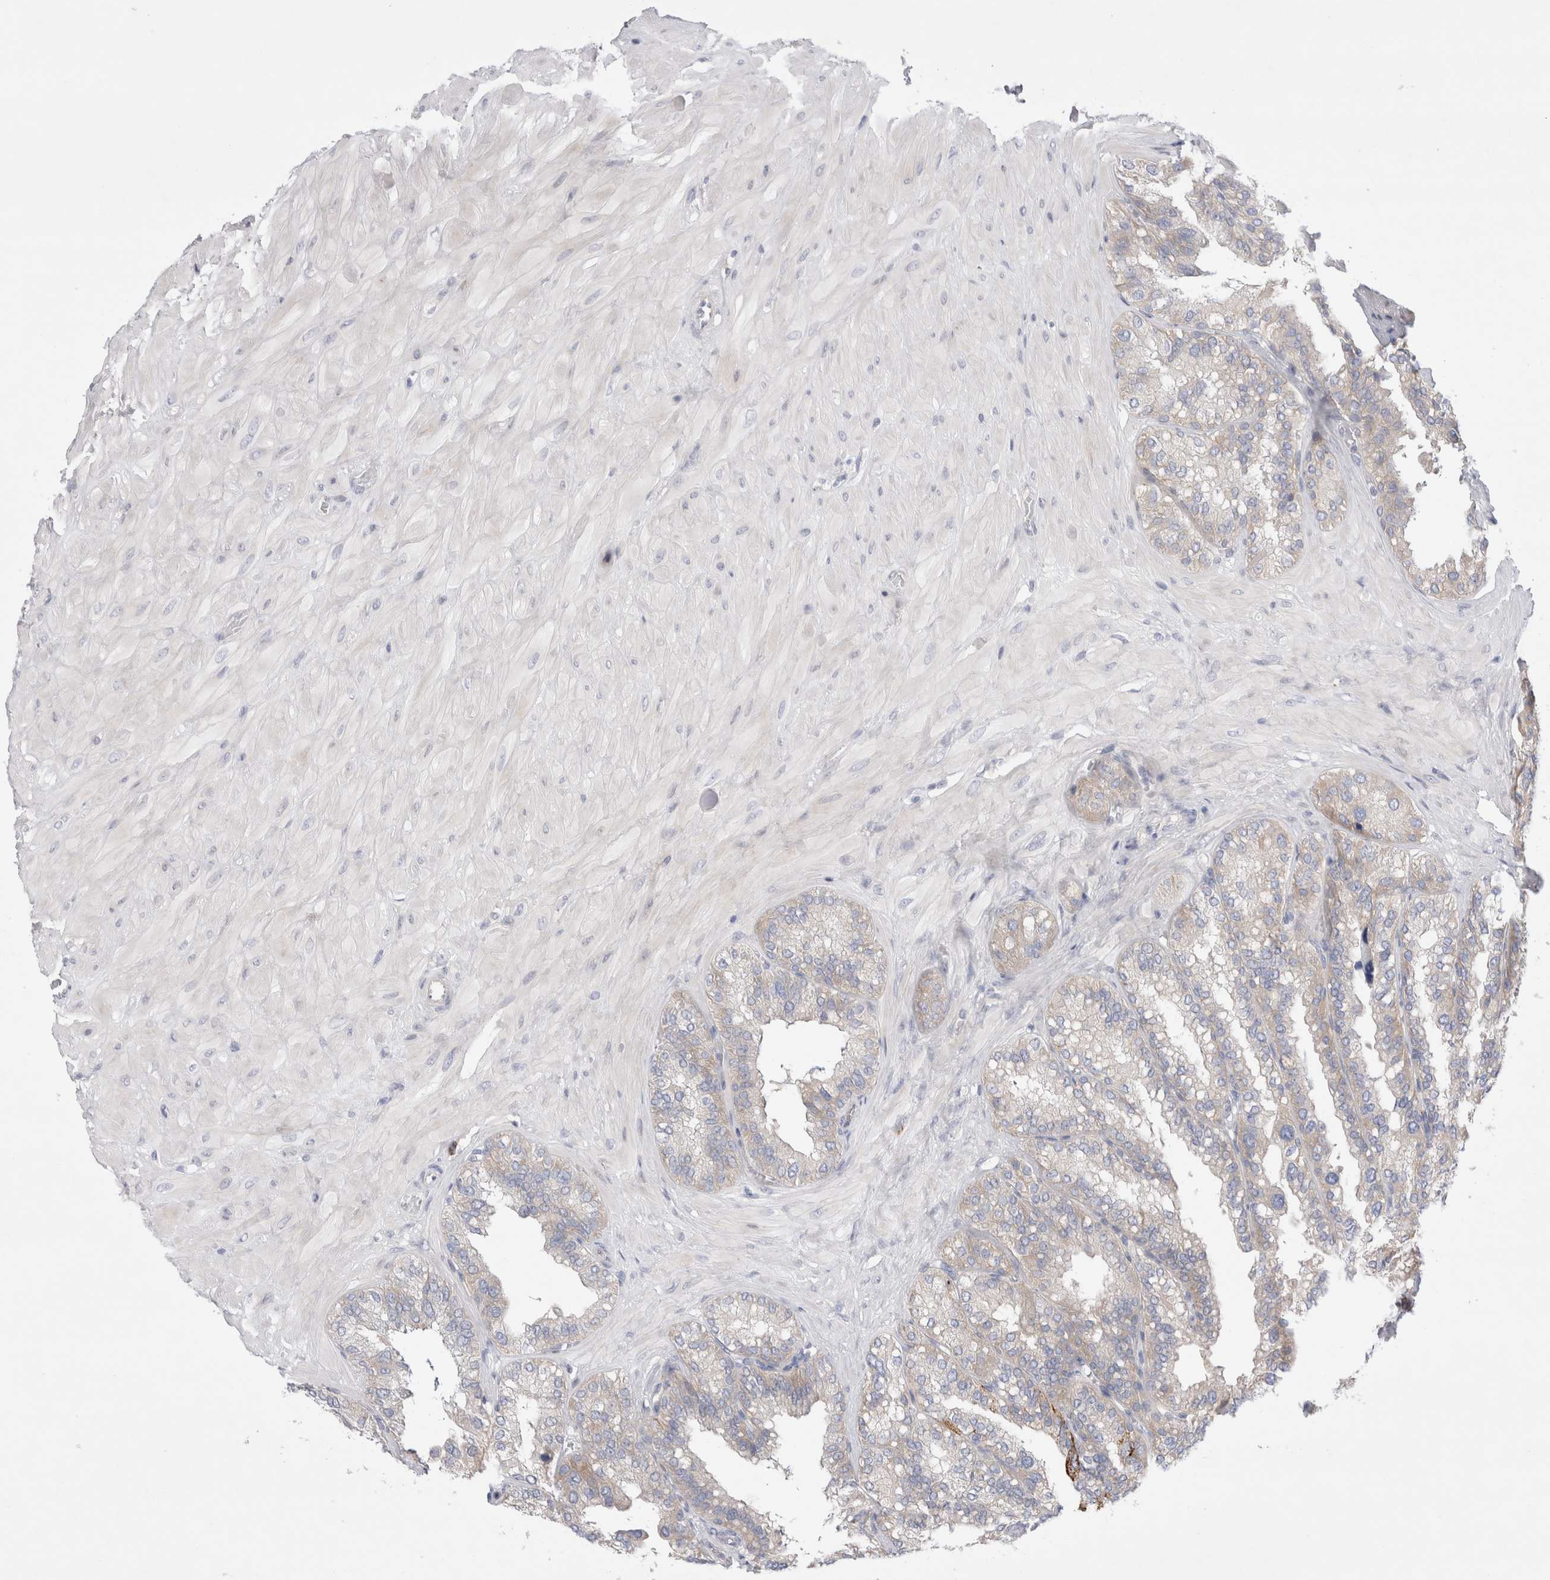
{"staining": {"intensity": "weak", "quantity": "<25%", "location": "cytoplasmic/membranous"}, "tissue": "seminal vesicle", "cell_type": "Glandular cells", "image_type": "normal", "snomed": [{"axis": "morphology", "description": "Normal tissue, NOS"}, {"axis": "topography", "description": "Prostate"}, {"axis": "topography", "description": "Seminal veicle"}], "caption": "Glandular cells show no significant protein staining in benign seminal vesicle. Brightfield microscopy of IHC stained with DAB (brown) and hematoxylin (blue), captured at high magnification.", "gene": "RBM12B", "patient": {"sex": "male", "age": 51}}